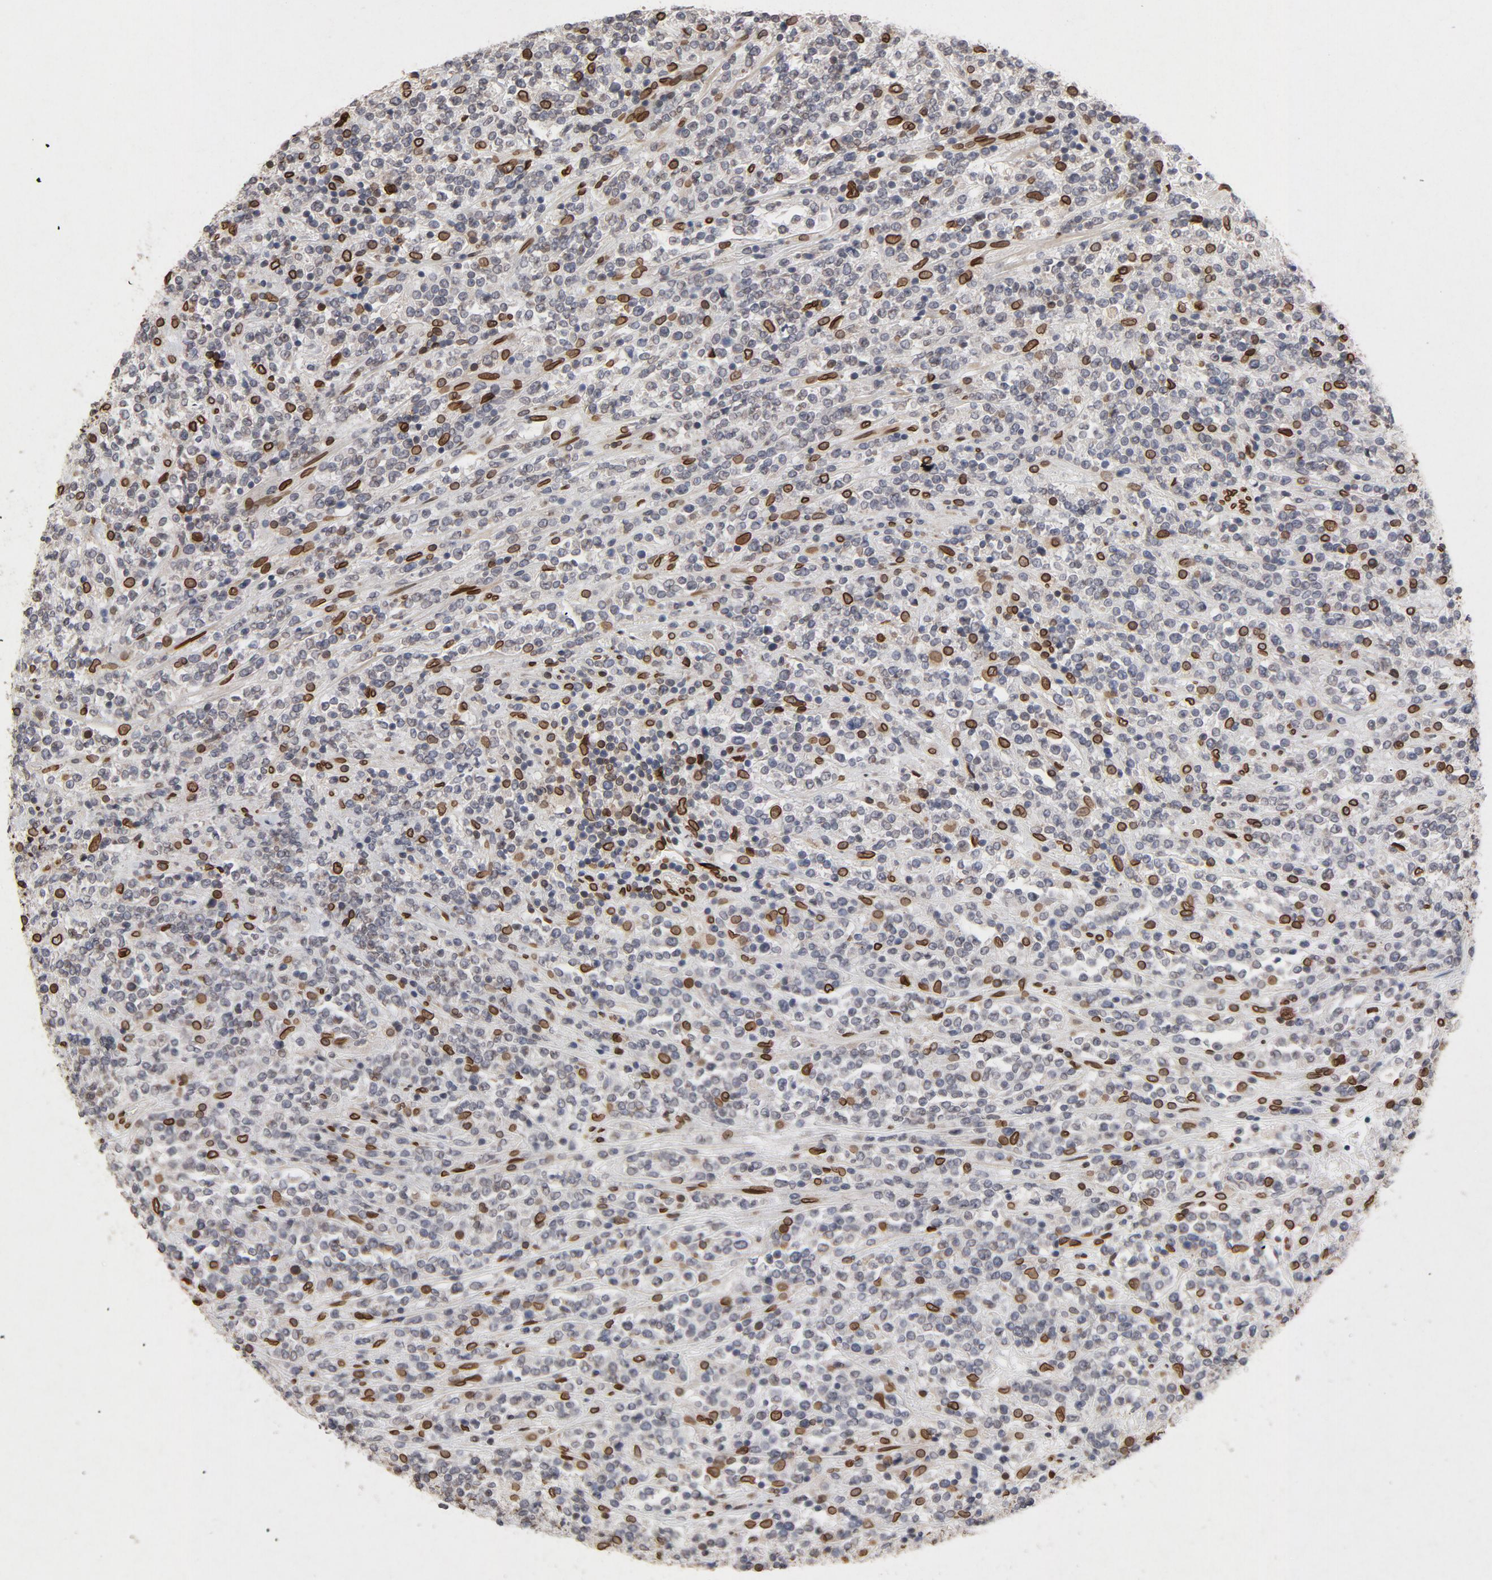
{"staining": {"intensity": "strong", "quantity": "25%-75%", "location": "cytoplasmic/membranous,nuclear"}, "tissue": "lymphoma", "cell_type": "Tumor cells", "image_type": "cancer", "snomed": [{"axis": "morphology", "description": "Malignant lymphoma, non-Hodgkin's type, High grade"}, {"axis": "topography", "description": "Soft tissue"}], "caption": "Strong cytoplasmic/membranous and nuclear staining is present in about 25%-75% of tumor cells in lymphoma.", "gene": "LMNA", "patient": {"sex": "male", "age": 18}}